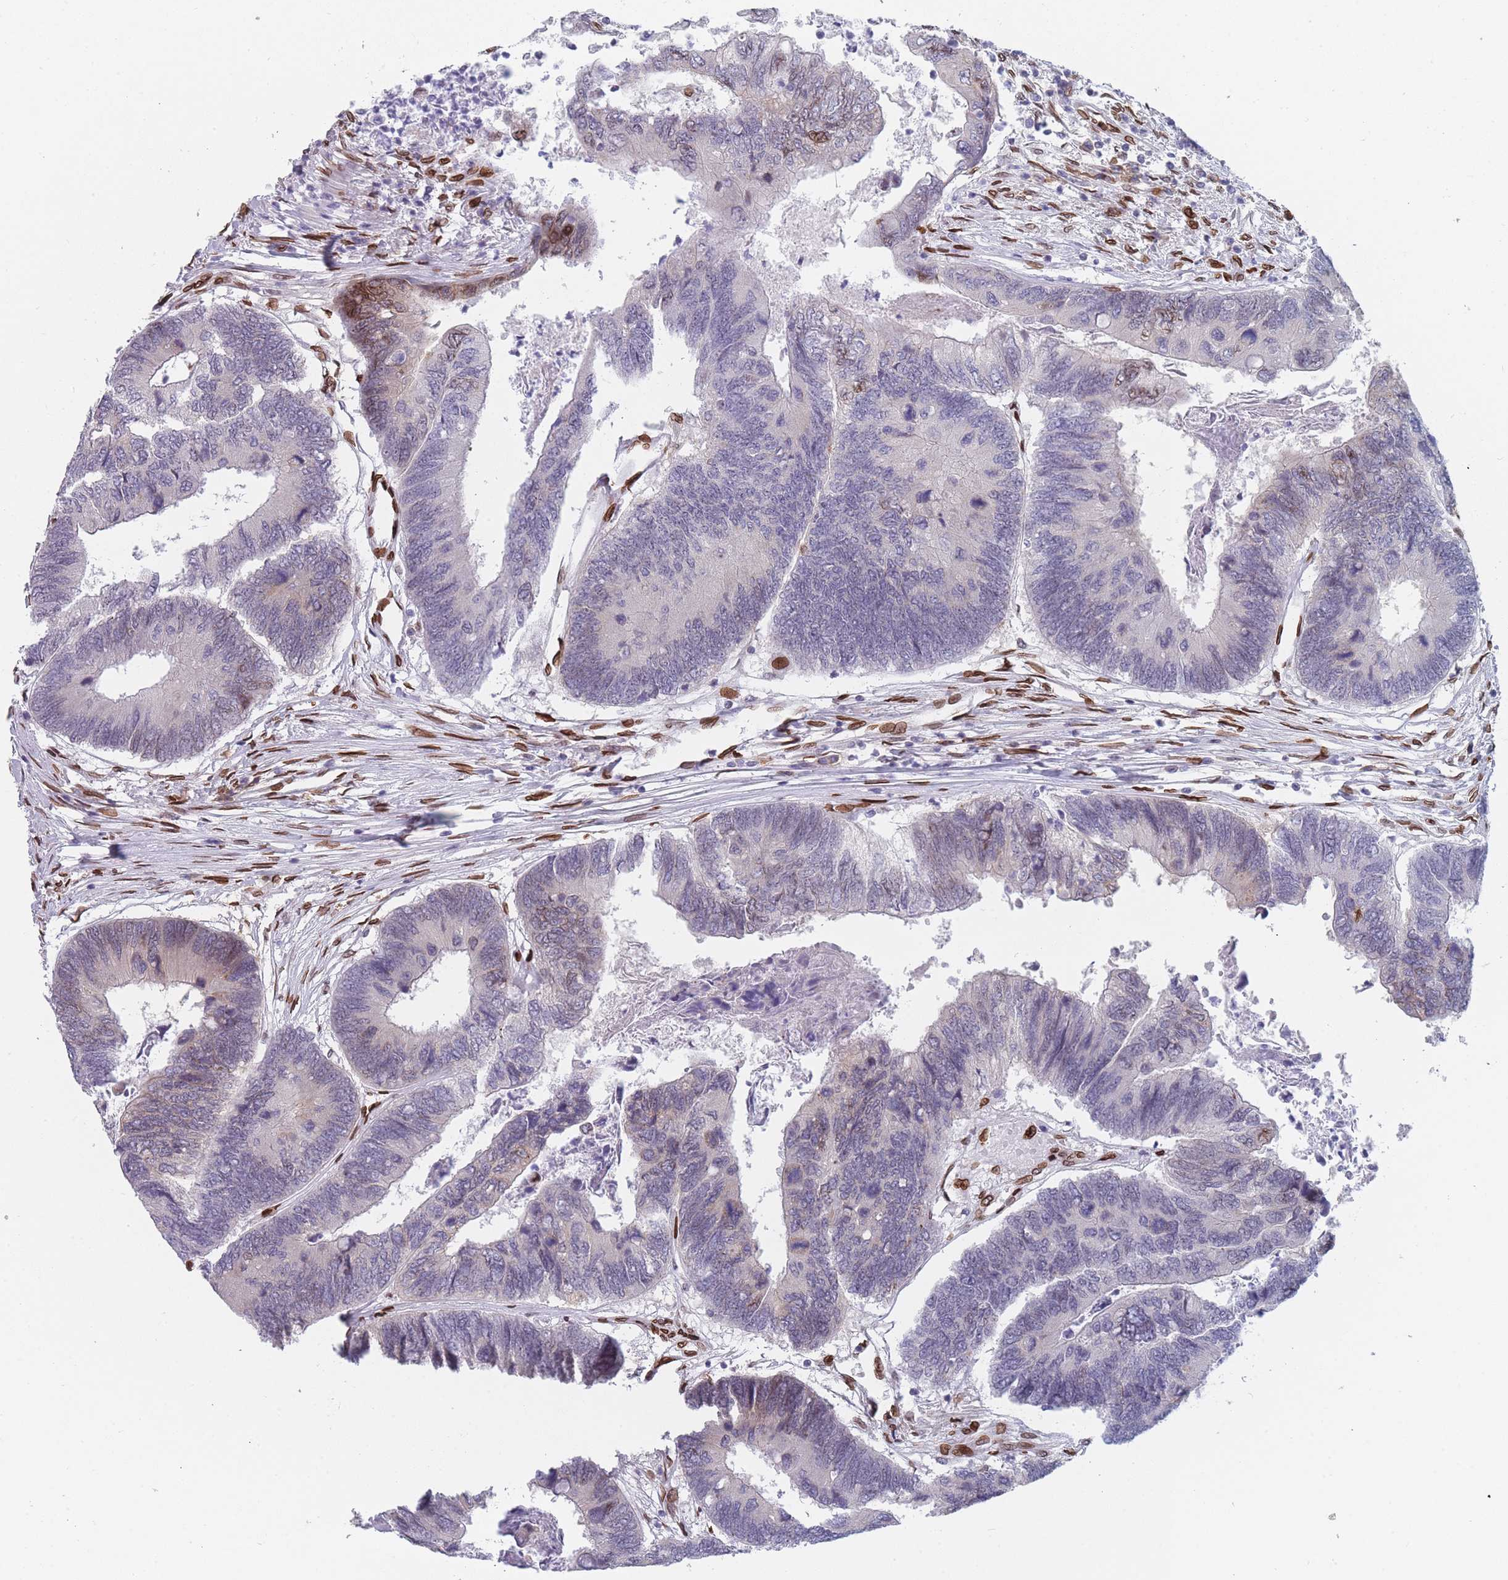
{"staining": {"intensity": "moderate", "quantity": "<25%", "location": "cytoplasmic/membranous,nuclear"}, "tissue": "colorectal cancer", "cell_type": "Tumor cells", "image_type": "cancer", "snomed": [{"axis": "morphology", "description": "Adenocarcinoma, NOS"}, {"axis": "topography", "description": "Colon"}], "caption": "Immunohistochemical staining of human colorectal adenocarcinoma exhibits low levels of moderate cytoplasmic/membranous and nuclear staining in about <25% of tumor cells. The protein is shown in brown color, while the nuclei are stained blue.", "gene": "ZBTB1", "patient": {"sex": "female", "age": 67}}